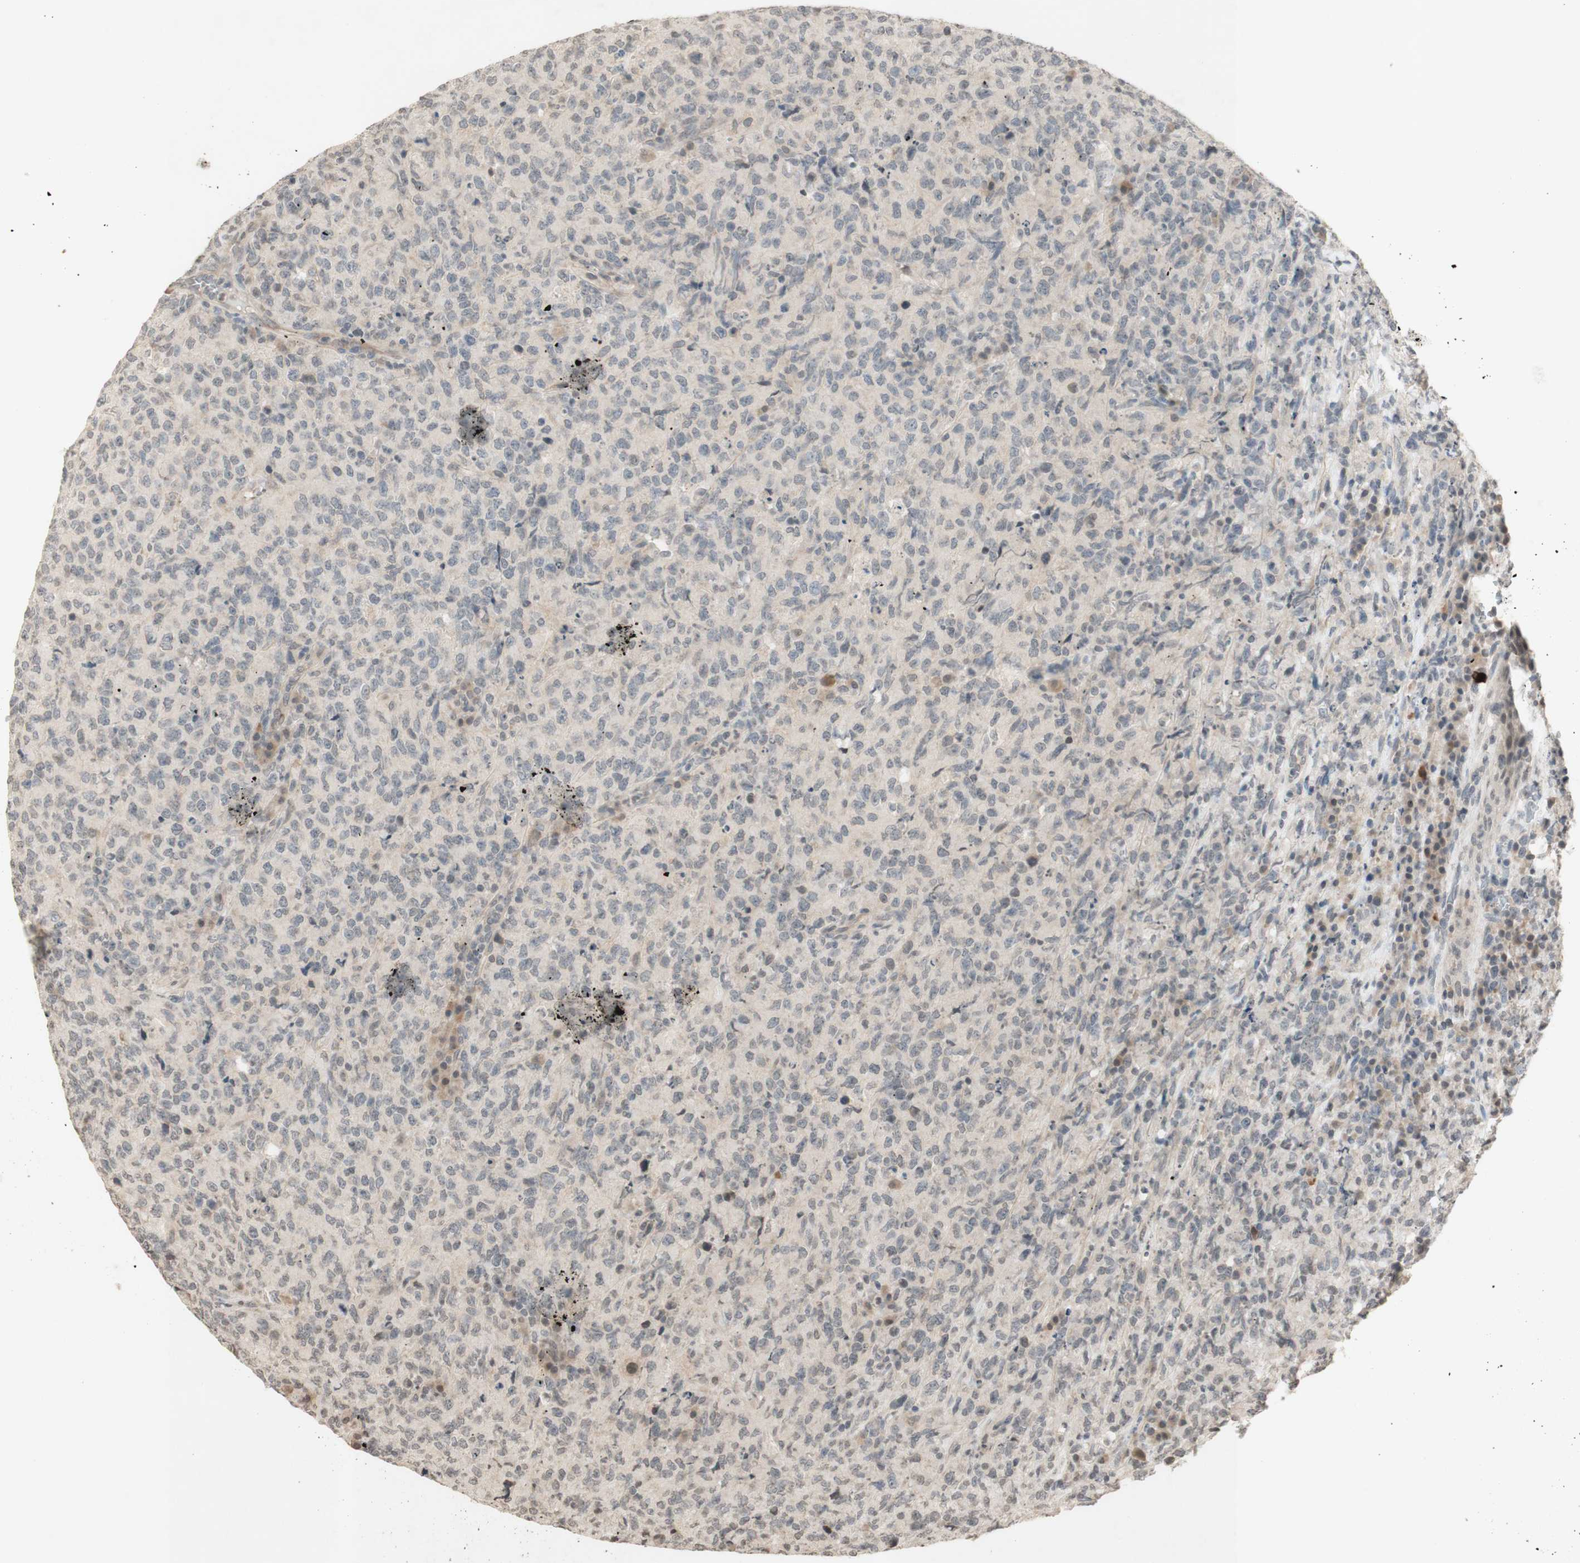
{"staining": {"intensity": "negative", "quantity": "none", "location": "none"}, "tissue": "lymphoma", "cell_type": "Tumor cells", "image_type": "cancer", "snomed": [{"axis": "morphology", "description": "Malignant lymphoma, non-Hodgkin's type, High grade"}, {"axis": "topography", "description": "Tonsil"}], "caption": "This is an immunohistochemistry (IHC) histopathology image of human malignant lymphoma, non-Hodgkin's type (high-grade). There is no staining in tumor cells.", "gene": "GLI1", "patient": {"sex": "female", "age": 36}}